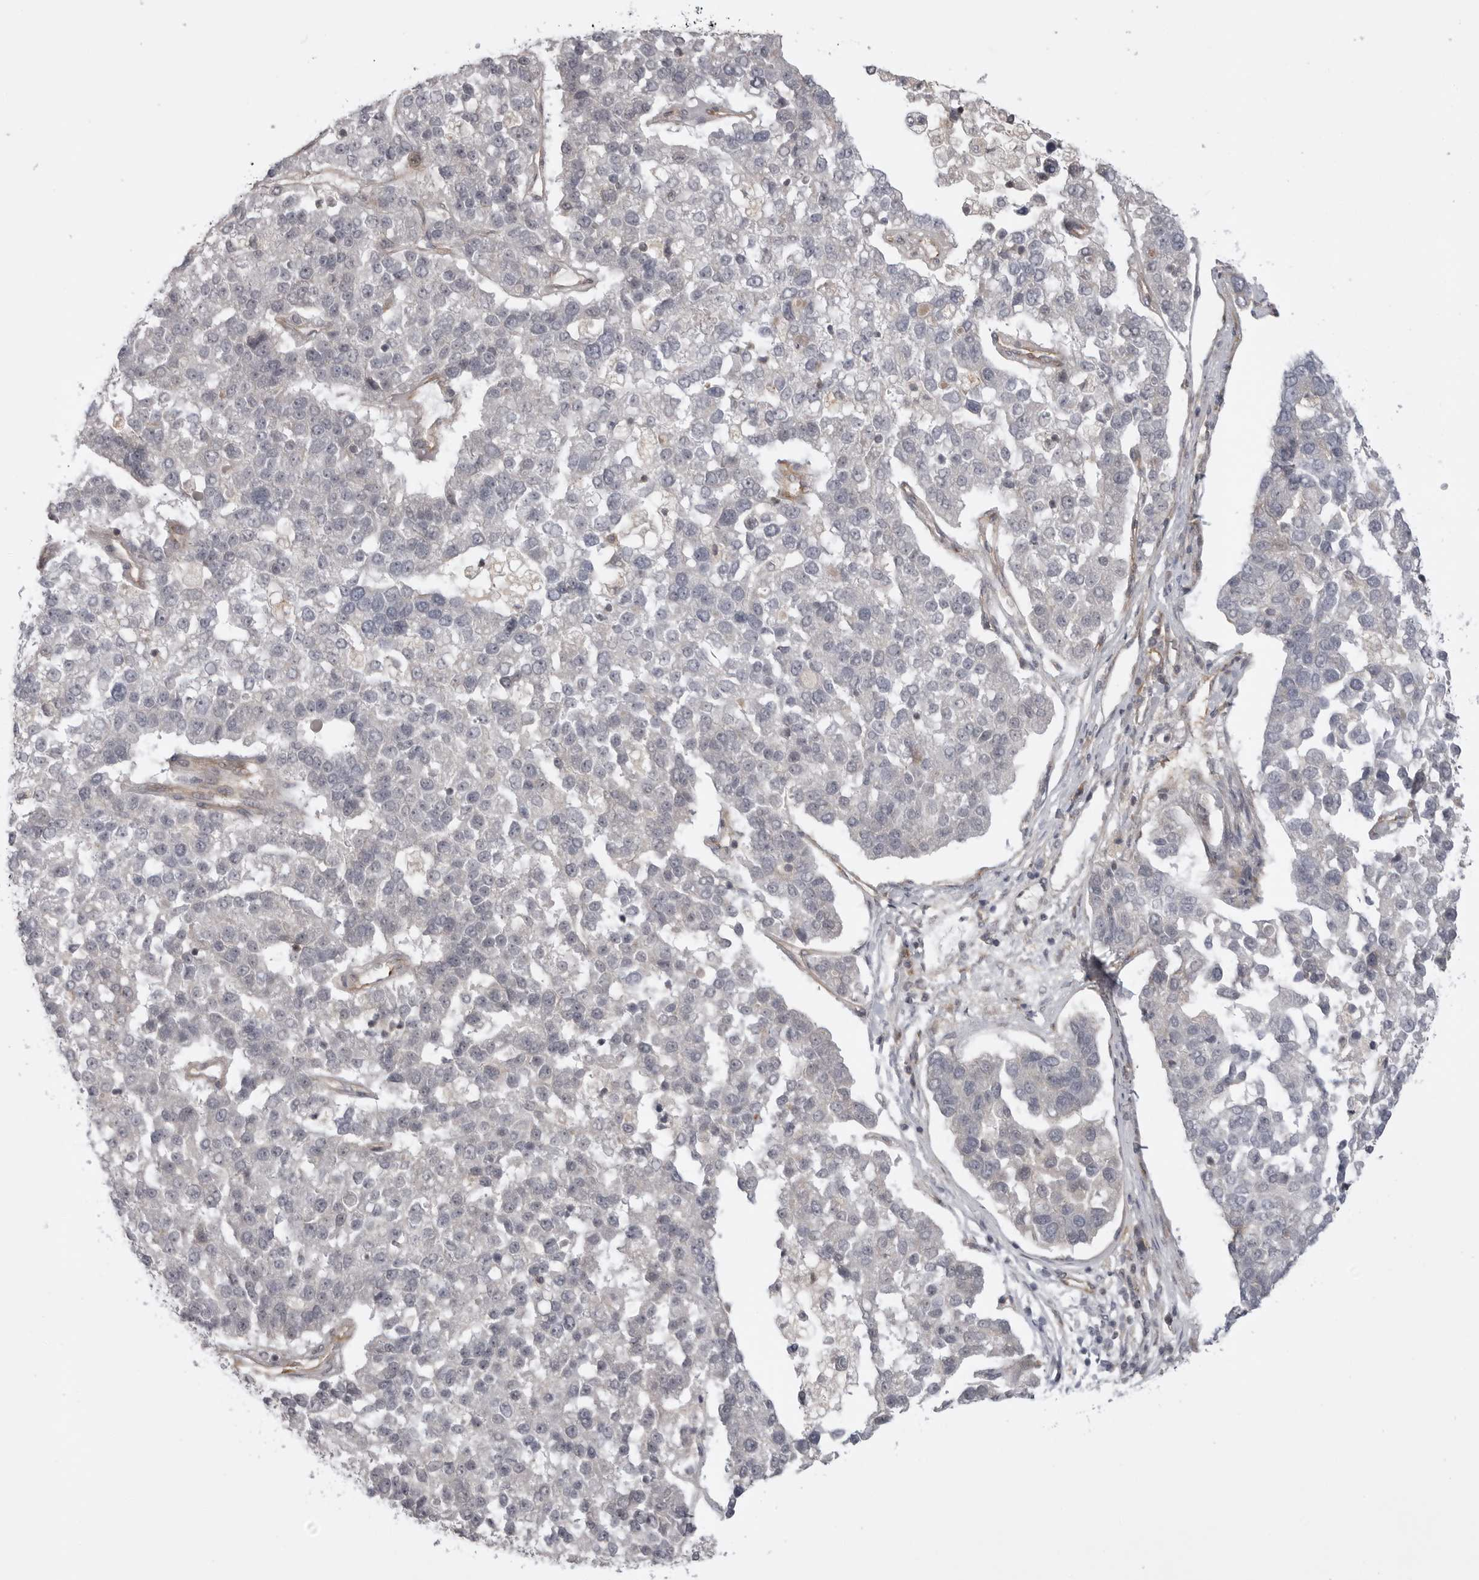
{"staining": {"intensity": "negative", "quantity": "none", "location": "none"}, "tissue": "pancreatic cancer", "cell_type": "Tumor cells", "image_type": "cancer", "snomed": [{"axis": "morphology", "description": "Adenocarcinoma, NOS"}, {"axis": "topography", "description": "Pancreas"}], "caption": "Tumor cells are negative for protein expression in human pancreatic cancer (adenocarcinoma).", "gene": "LRRC45", "patient": {"sex": "female", "age": 61}}